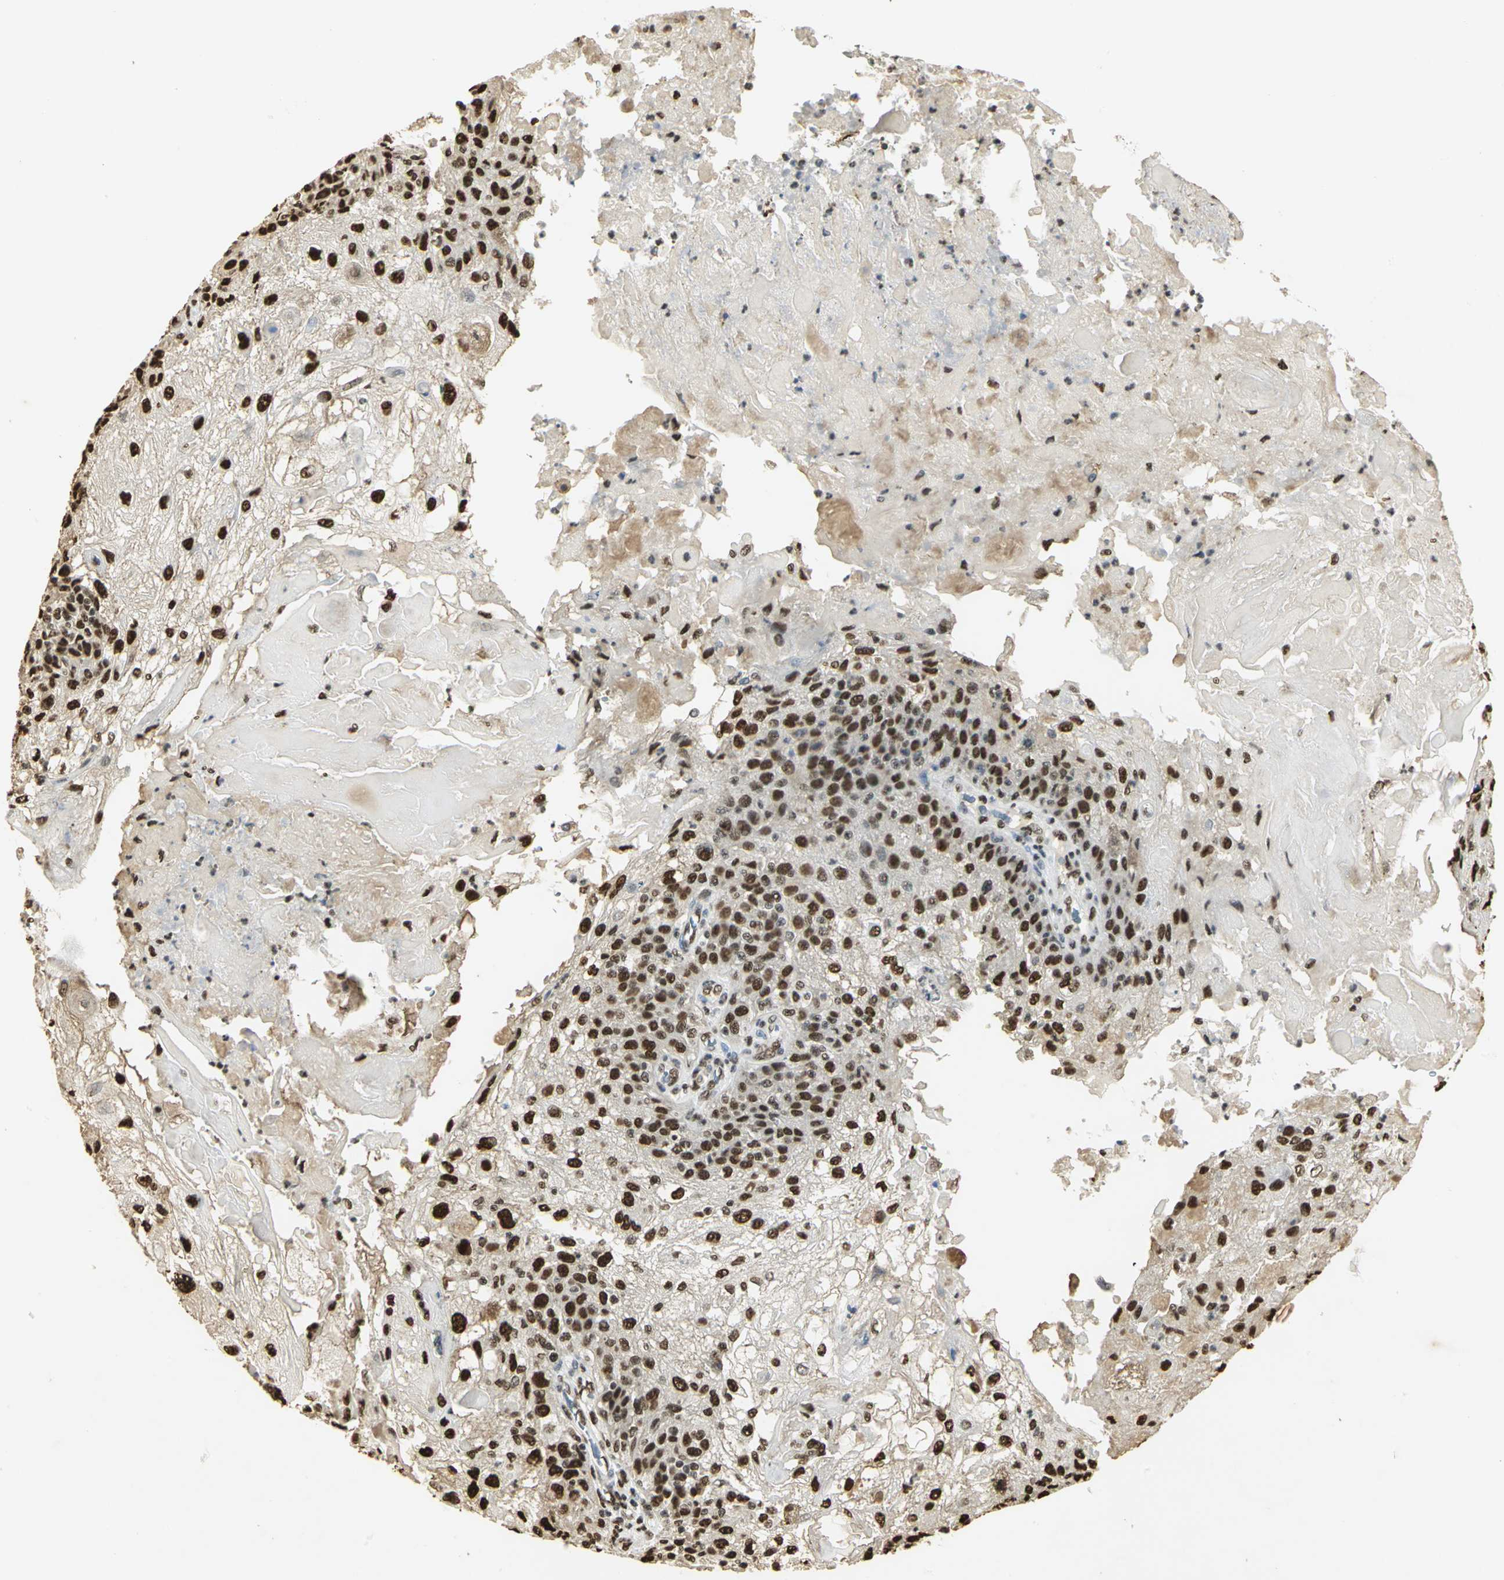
{"staining": {"intensity": "strong", "quantity": ">75%", "location": "nuclear"}, "tissue": "skin cancer", "cell_type": "Tumor cells", "image_type": "cancer", "snomed": [{"axis": "morphology", "description": "Normal tissue, NOS"}, {"axis": "morphology", "description": "Squamous cell carcinoma, NOS"}, {"axis": "topography", "description": "Skin"}], "caption": "The micrograph exhibits a brown stain indicating the presence of a protein in the nuclear of tumor cells in squamous cell carcinoma (skin). (DAB = brown stain, brightfield microscopy at high magnification).", "gene": "SET", "patient": {"sex": "female", "age": 83}}